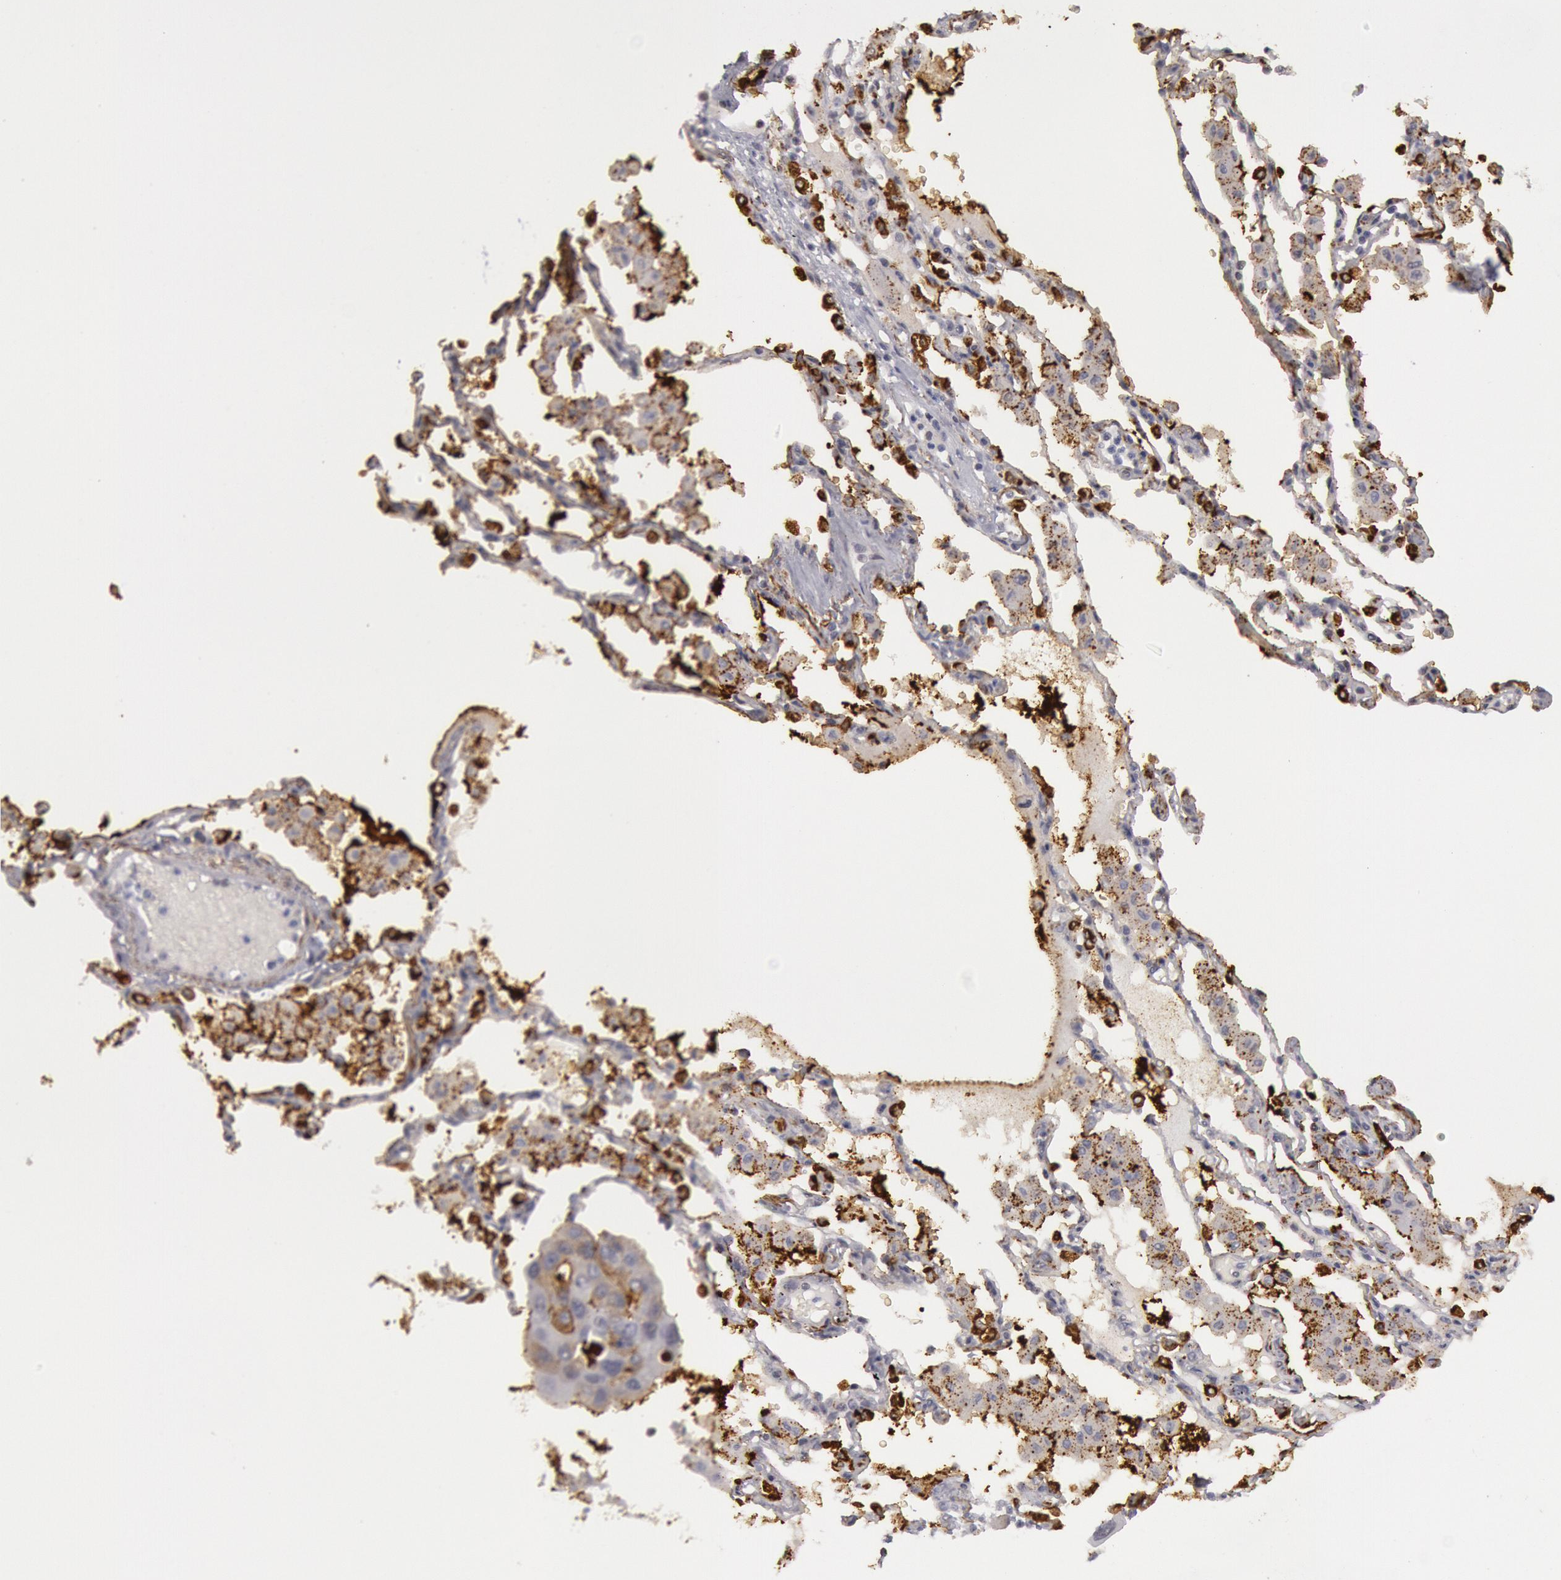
{"staining": {"intensity": "moderate", "quantity": "25%-75%", "location": "cytoplasmic/membranous,nuclear"}, "tissue": "lung cancer", "cell_type": "Tumor cells", "image_type": "cancer", "snomed": [{"axis": "morphology", "description": "Adenocarcinoma, NOS"}, {"axis": "topography", "description": "Lung"}], "caption": "DAB immunohistochemical staining of human lung cancer (adenocarcinoma) demonstrates moderate cytoplasmic/membranous and nuclear protein staining in about 25%-75% of tumor cells.", "gene": "JOSD1", "patient": {"sex": "male", "age": 64}}